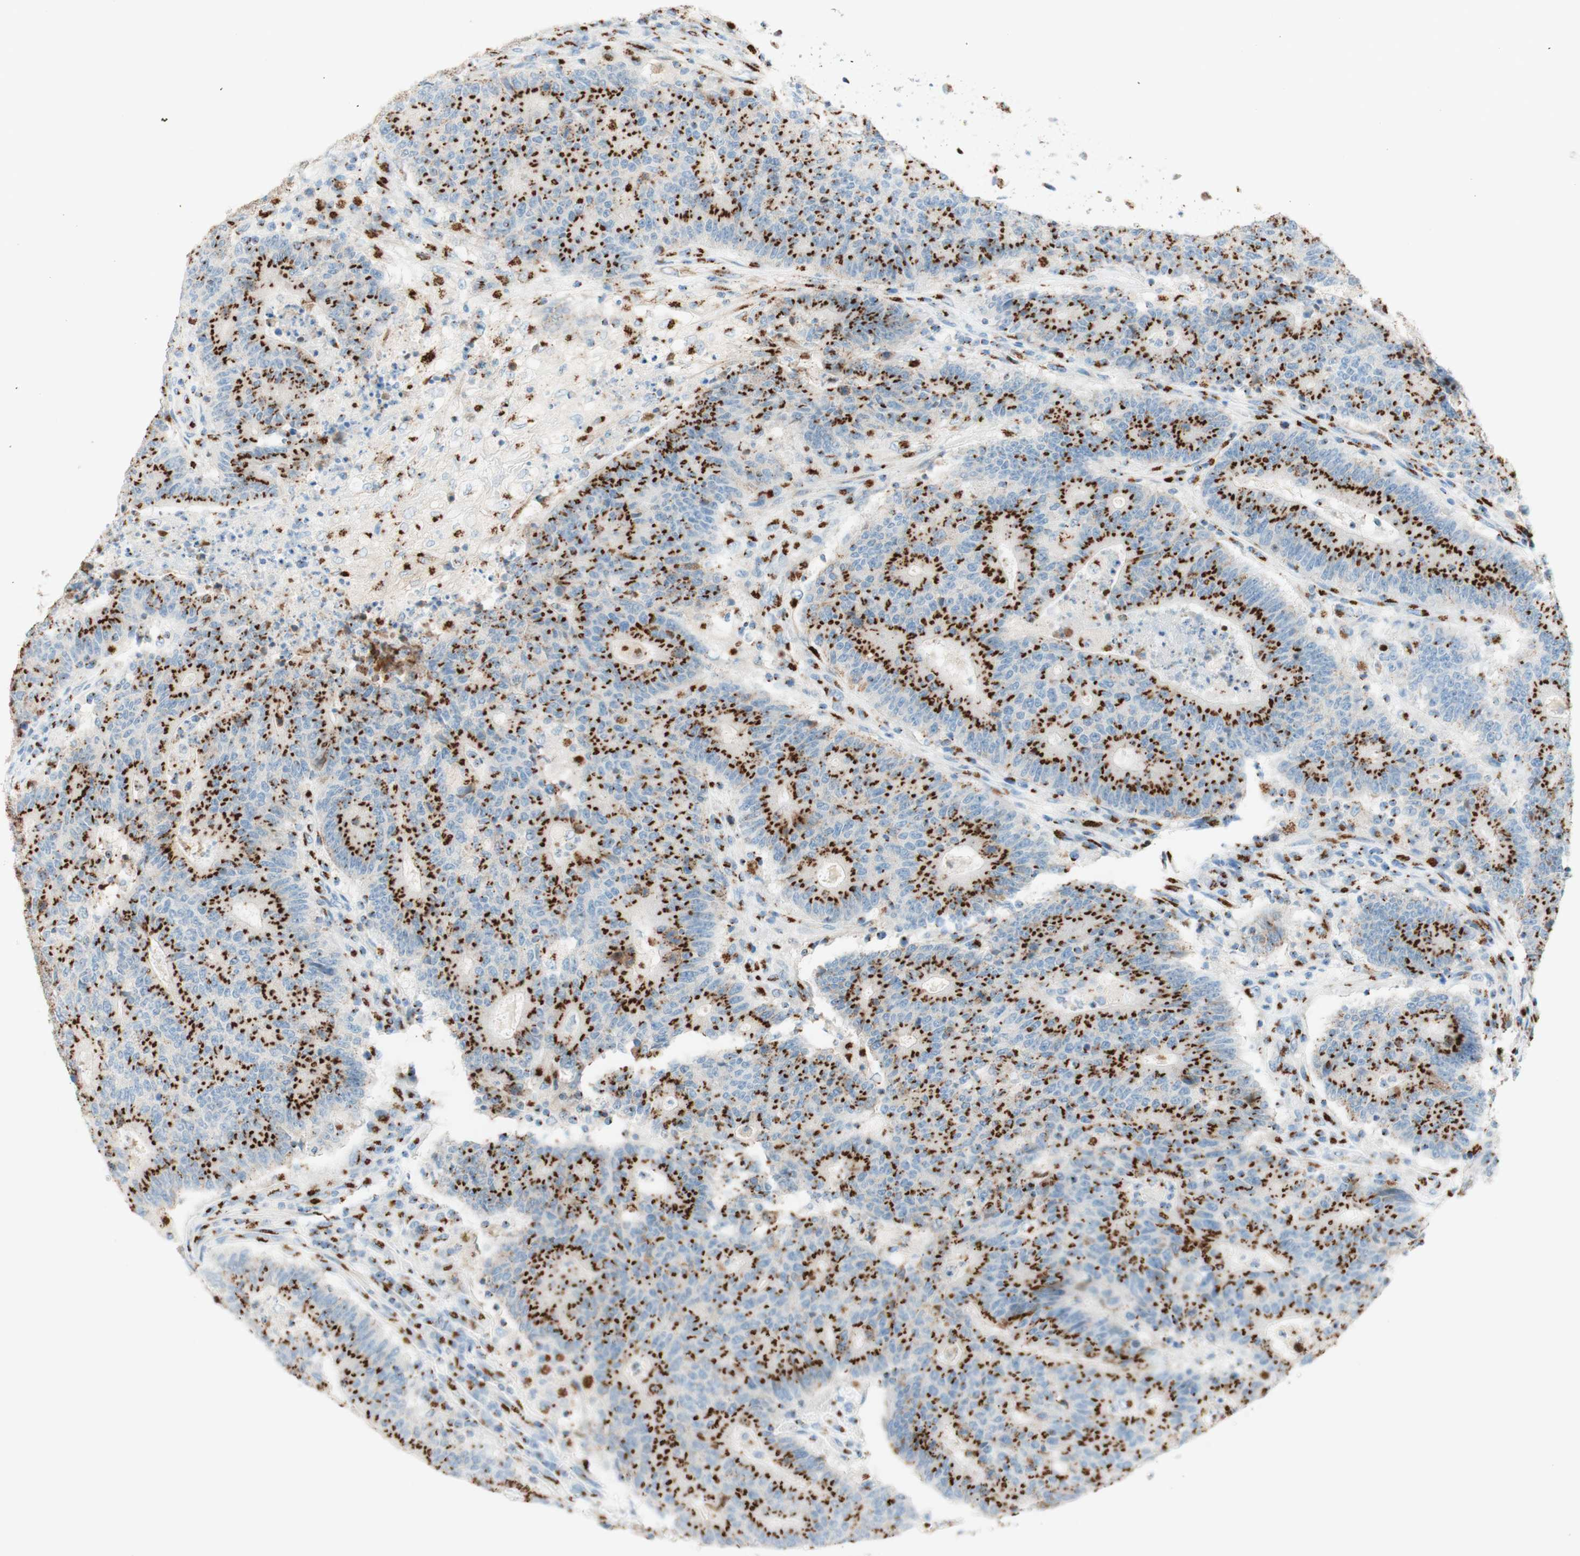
{"staining": {"intensity": "strong", "quantity": ">75%", "location": "cytoplasmic/membranous"}, "tissue": "colorectal cancer", "cell_type": "Tumor cells", "image_type": "cancer", "snomed": [{"axis": "morphology", "description": "Normal tissue, NOS"}, {"axis": "morphology", "description": "Adenocarcinoma, NOS"}, {"axis": "topography", "description": "Colon"}], "caption": "This photomicrograph reveals colorectal cancer stained with immunohistochemistry (IHC) to label a protein in brown. The cytoplasmic/membranous of tumor cells show strong positivity for the protein. Nuclei are counter-stained blue.", "gene": "GOLGB1", "patient": {"sex": "female", "age": 75}}